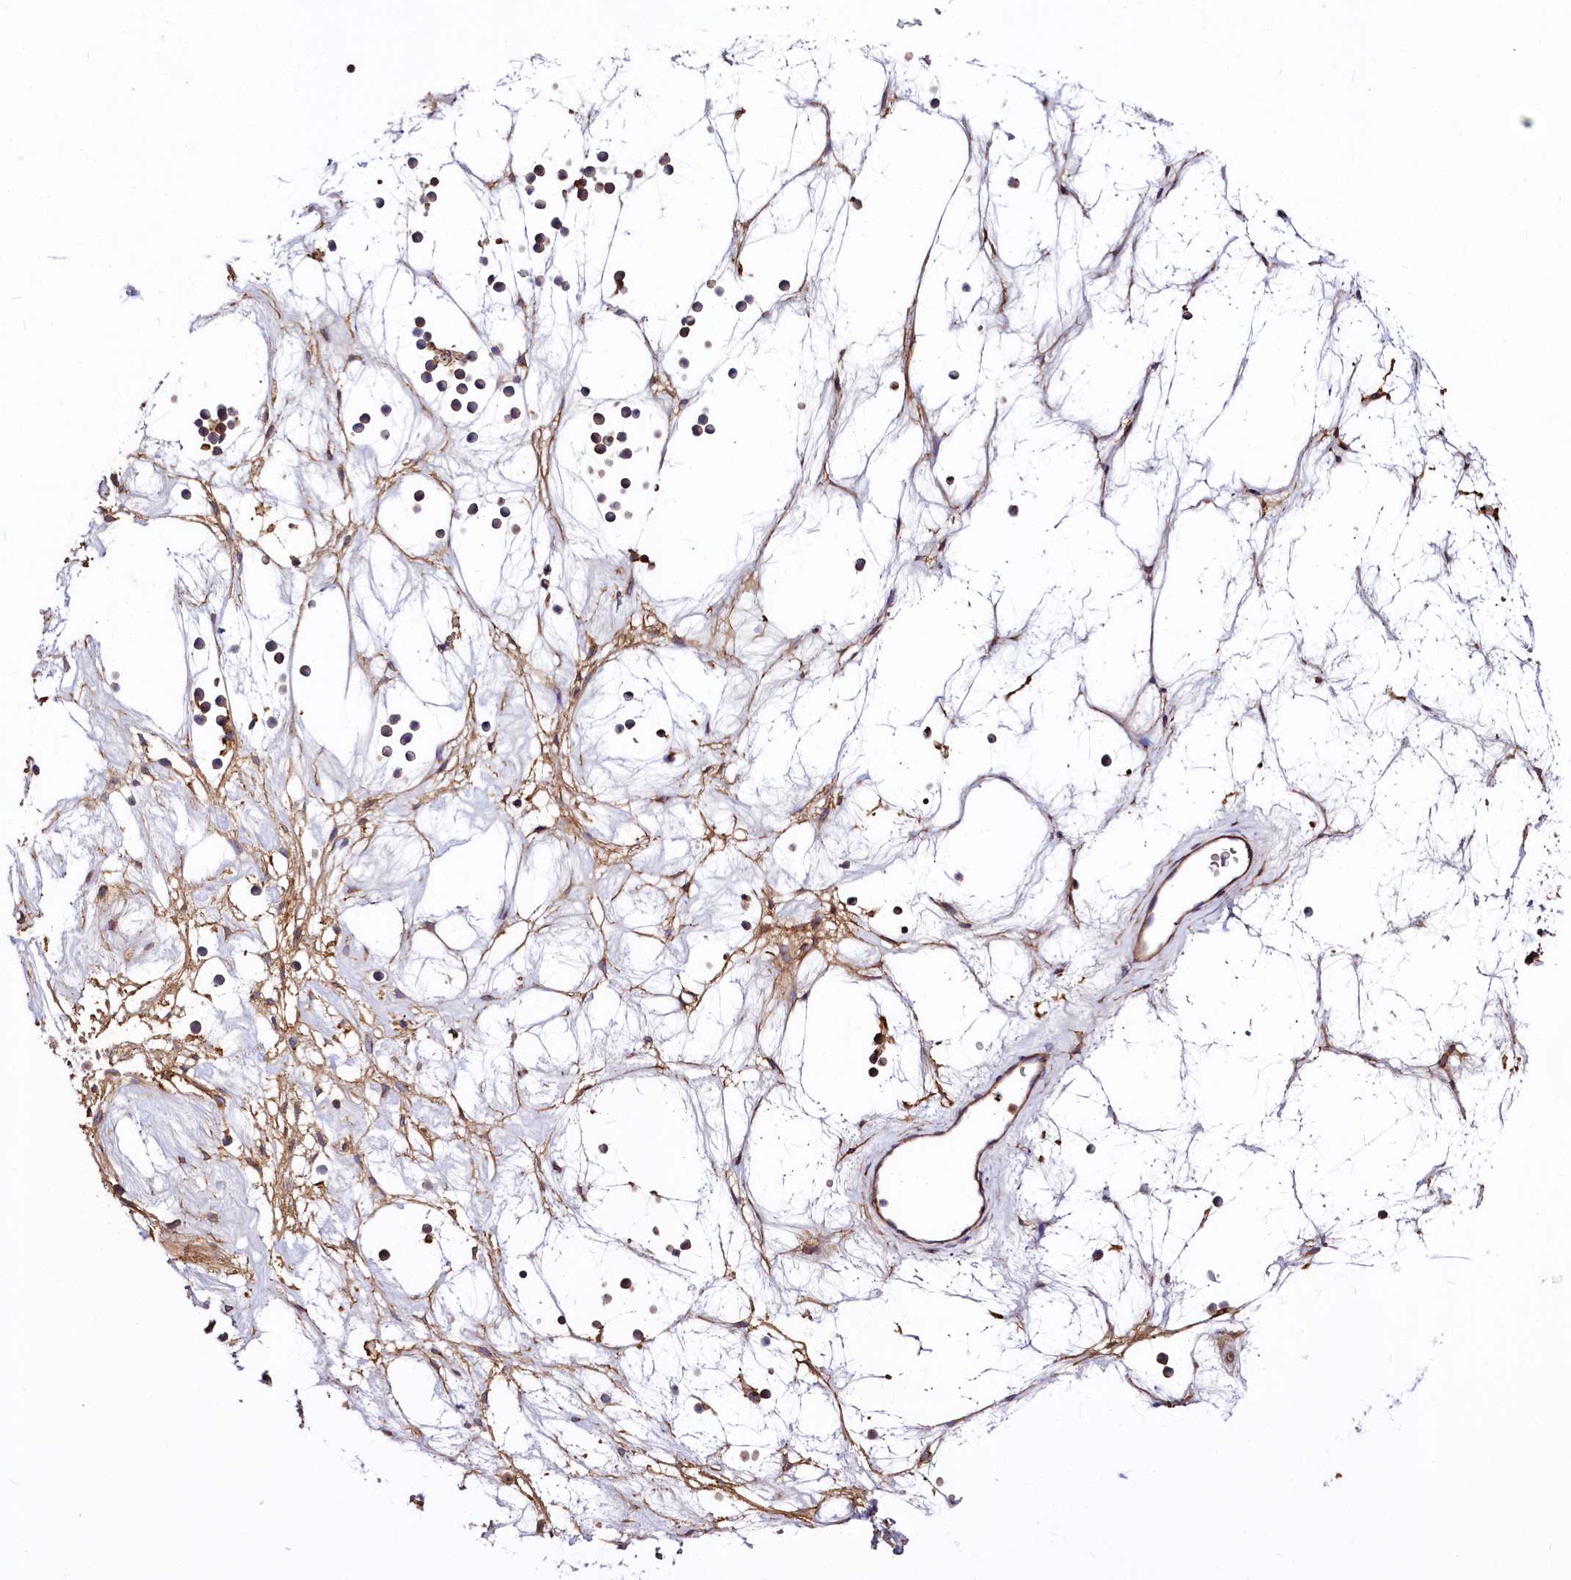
{"staining": {"intensity": "moderate", "quantity": ">75%", "location": "cytoplasmic/membranous"}, "tissue": "nasopharynx", "cell_type": "Respiratory epithelial cells", "image_type": "normal", "snomed": [{"axis": "morphology", "description": "Normal tissue, NOS"}, {"axis": "topography", "description": "Nasopharynx"}], "caption": "Moderate cytoplasmic/membranous protein staining is identified in approximately >75% of respiratory epithelial cells in nasopharynx. (DAB (3,3'-diaminobenzidine) IHC, brown staining for protein, blue staining for nuclei).", "gene": "ANO6", "patient": {"sex": "male", "age": 64}}